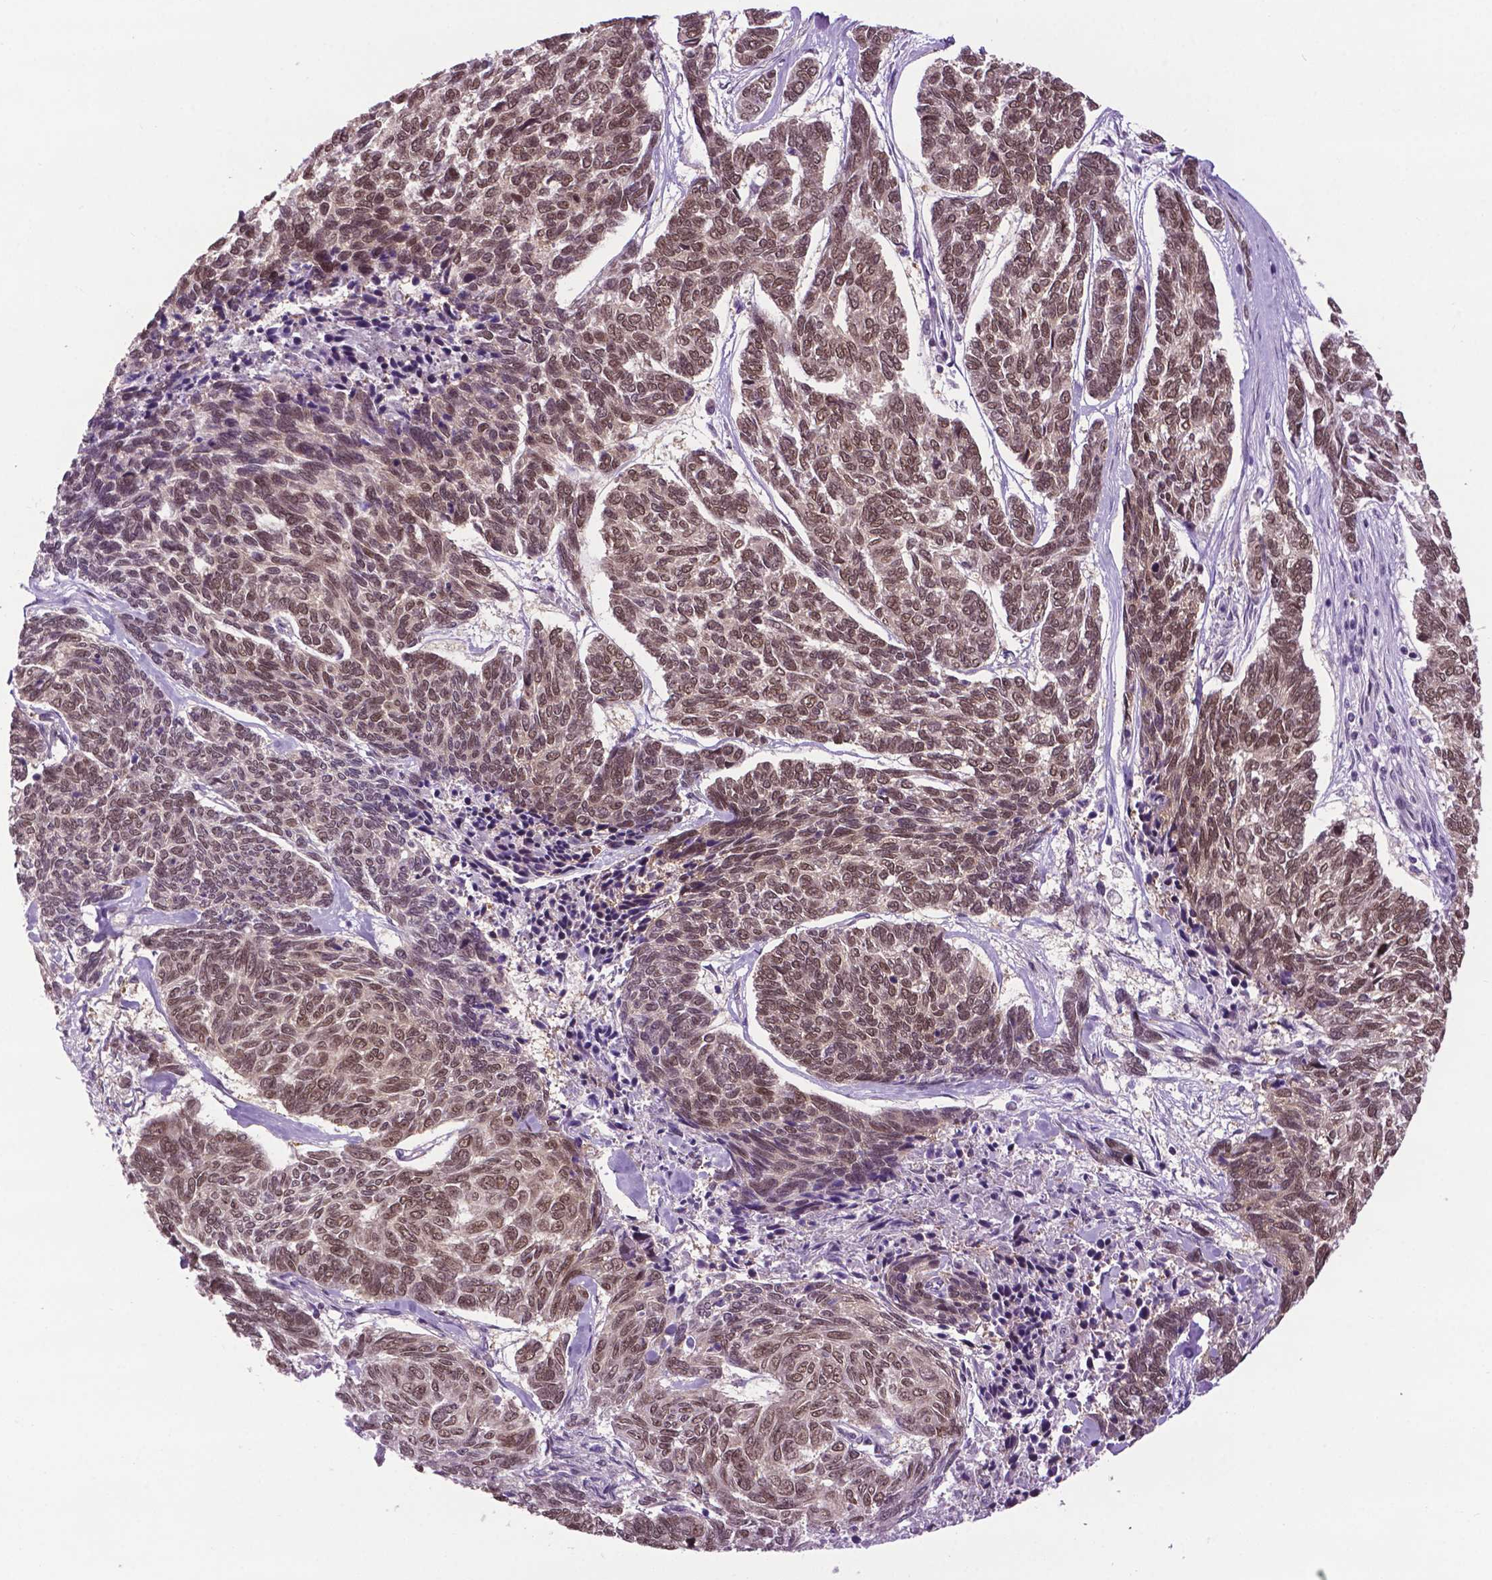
{"staining": {"intensity": "moderate", "quantity": ">75%", "location": "nuclear"}, "tissue": "skin cancer", "cell_type": "Tumor cells", "image_type": "cancer", "snomed": [{"axis": "morphology", "description": "Basal cell carcinoma"}, {"axis": "topography", "description": "Skin"}], "caption": "Protein analysis of skin cancer tissue demonstrates moderate nuclear positivity in approximately >75% of tumor cells. The protein is stained brown, and the nuclei are stained in blue (DAB (3,3'-diaminobenzidine) IHC with brightfield microscopy, high magnification).", "gene": "UBQLN4", "patient": {"sex": "female", "age": 65}}